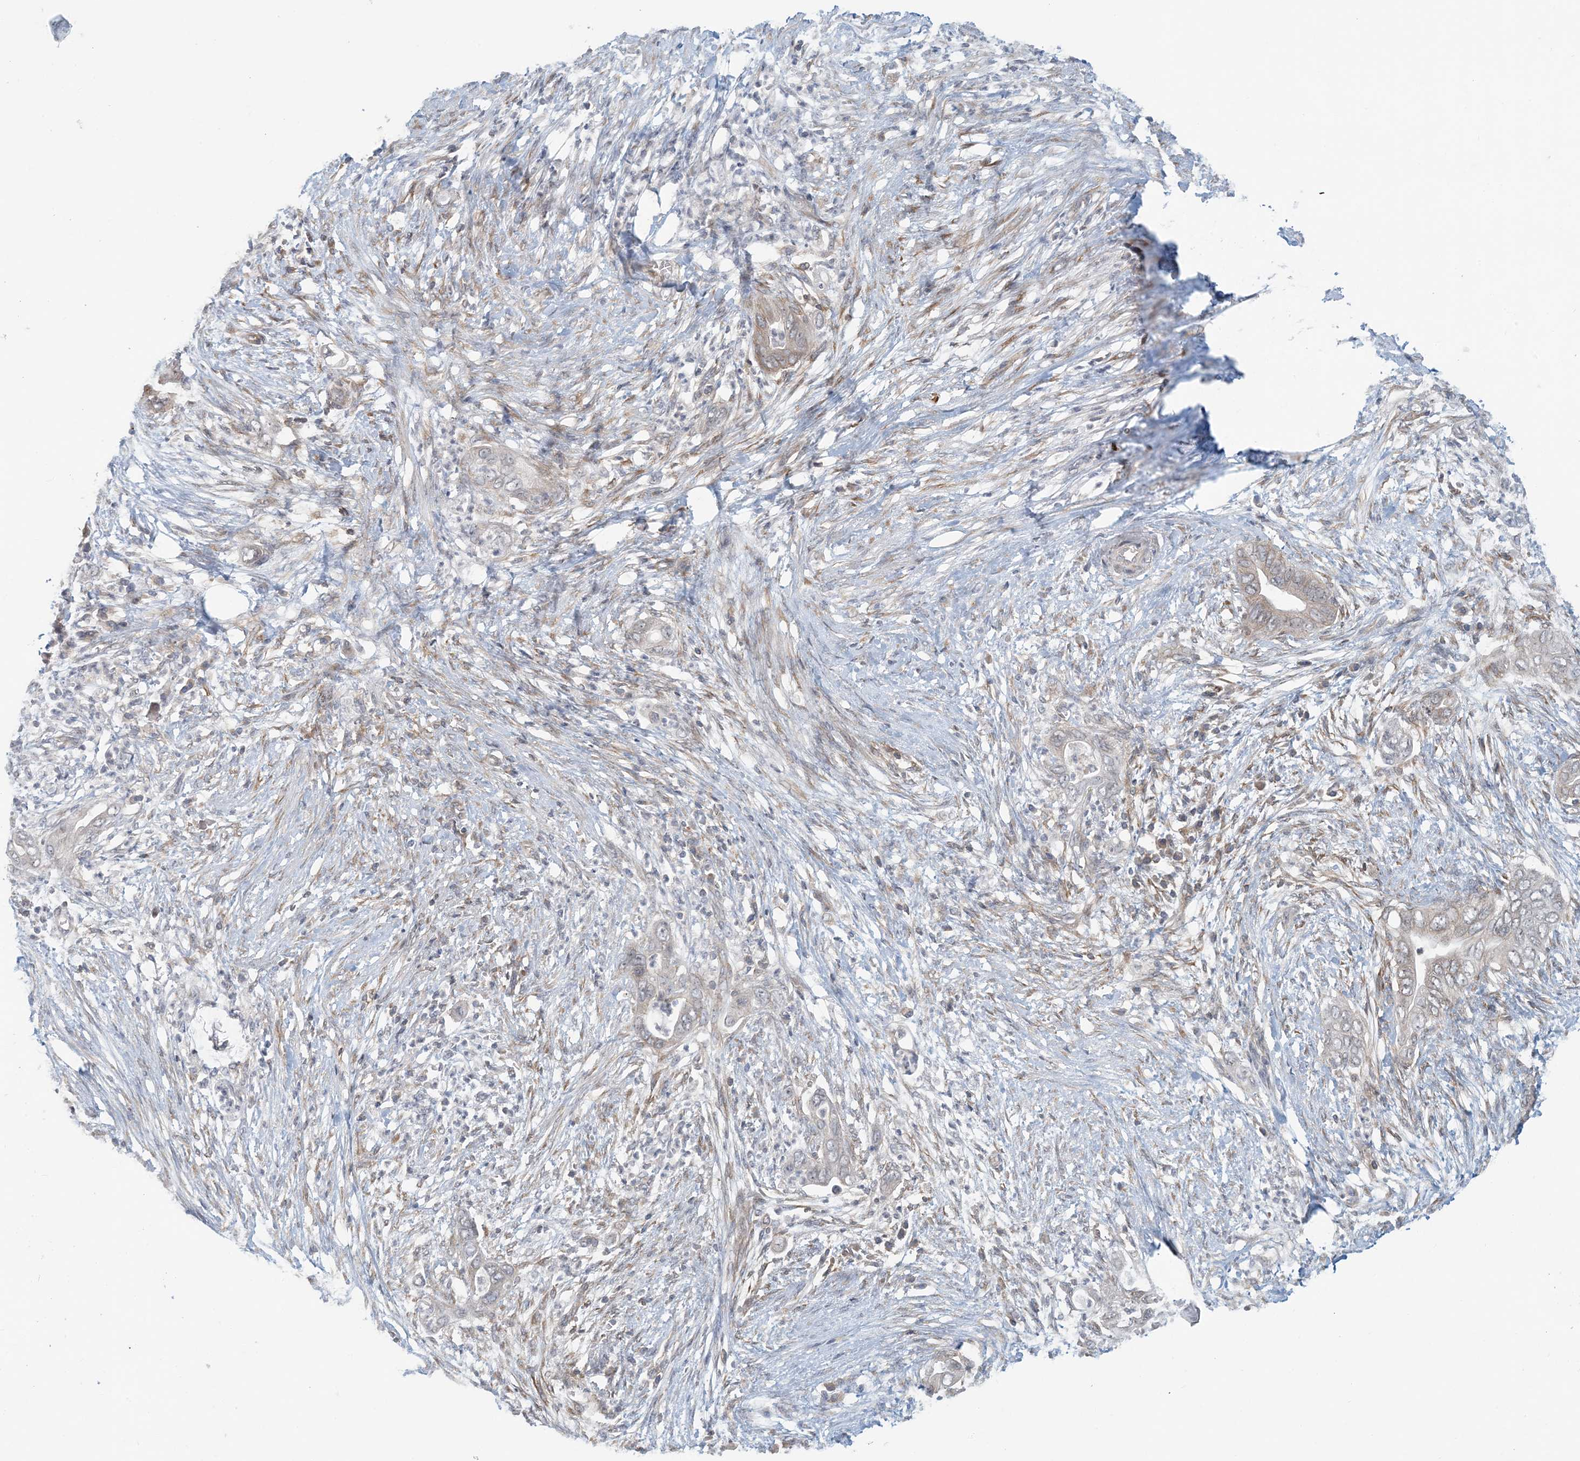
{"staining": {"intensity": "weak", "quantity": ">75%", "location": "cytoplasmic/membranous"}, "tissue": "pancreatic cancer", "cell_type": "Tumor cells", "image_type": "cancer", "snomed": [{"axis": "morphology", "description": "Adenocarcinoma, NOS"}, {"axis": "topography", "description": "Pancreas"}], "caption": "Adenocarcinoma (pancreatic) tissue reveals weak cytoplasmic/membranous positivity in approximately >75% of tumor cells, visualized by immunohistochemistry. The staining was performed using DAB, with brown indicating positive protein expression. Nuclei are stained blue with hematoxylin.", "gene": "ATP13A2", "patient": {"sex": "male", "age": 75}}